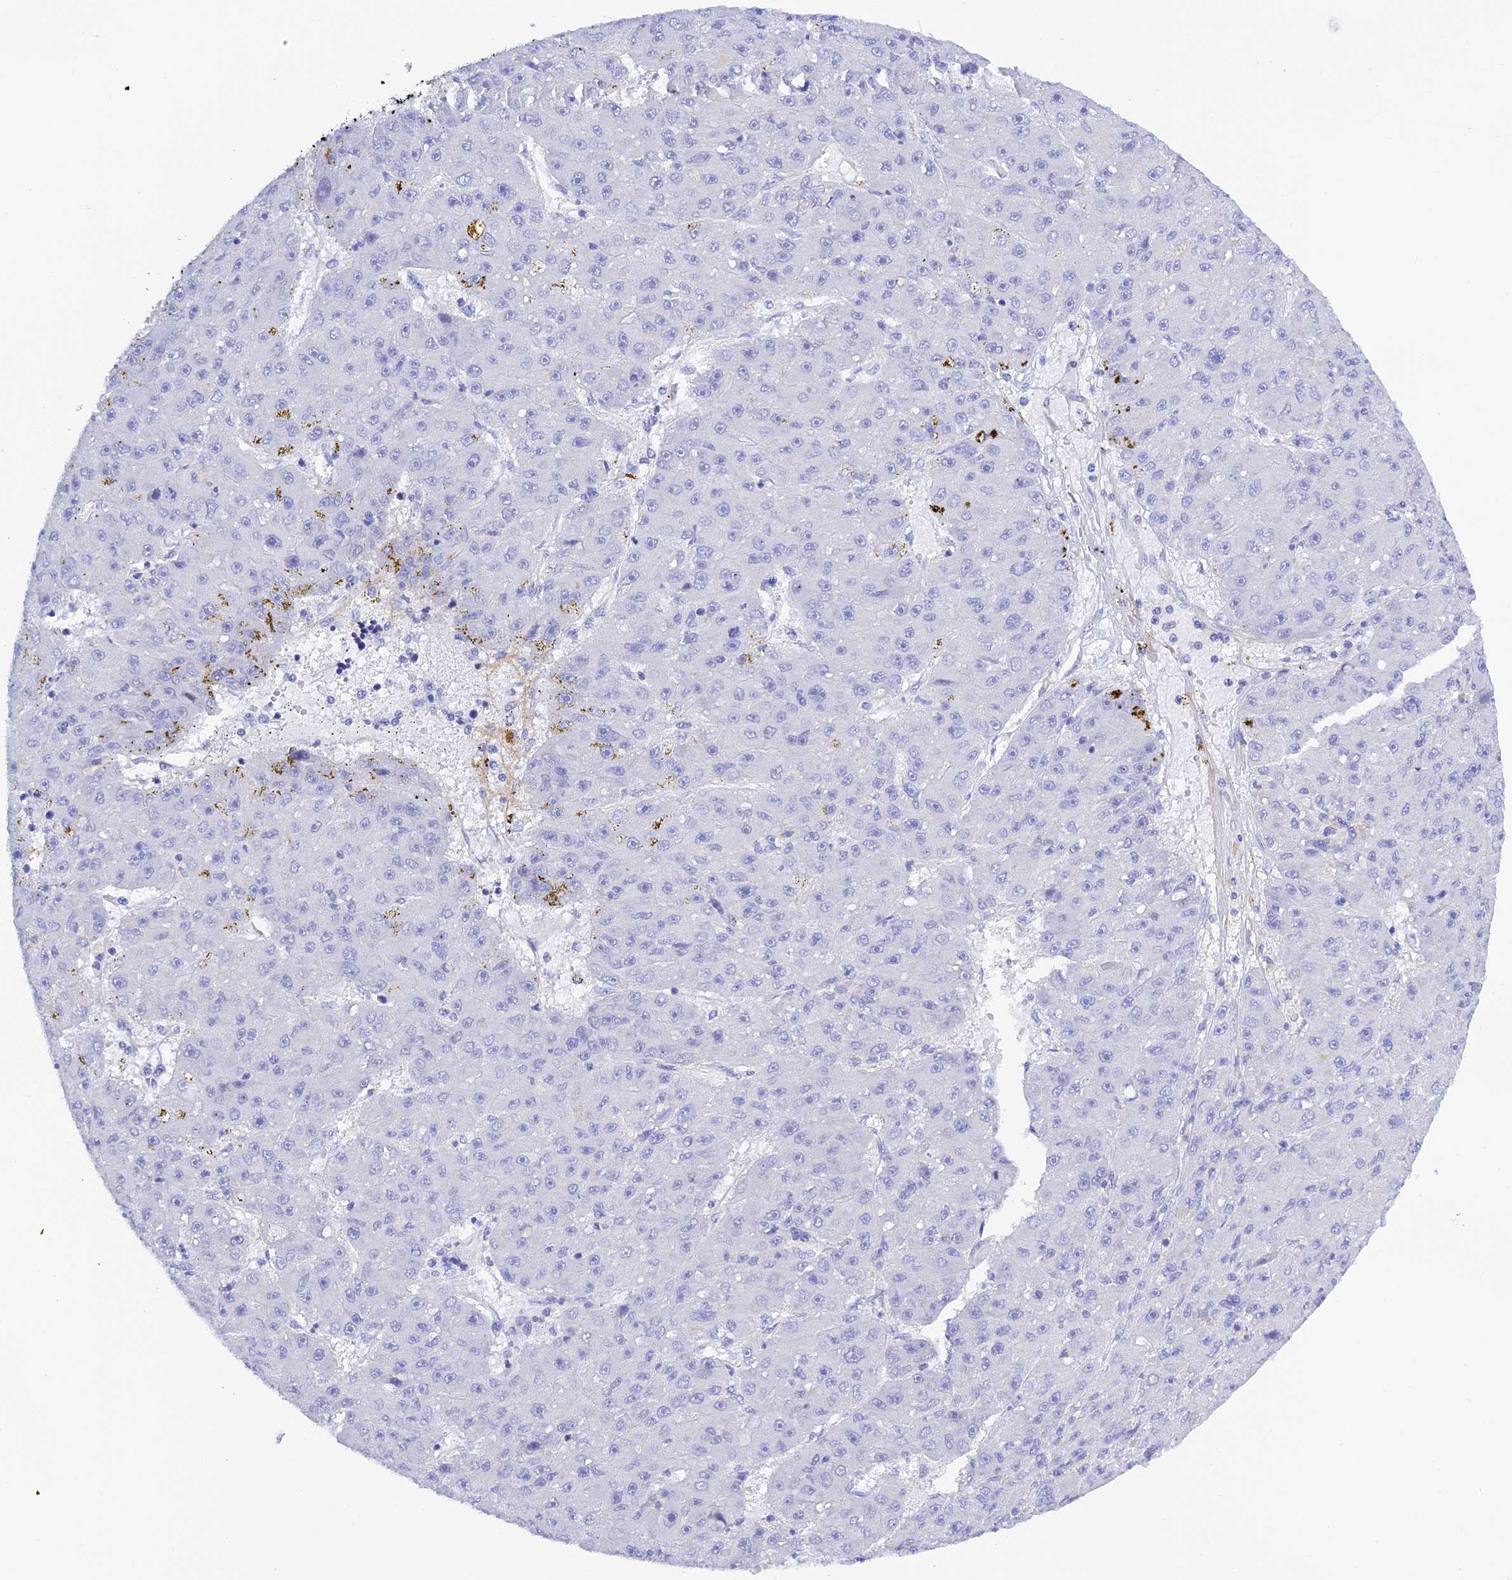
{"staining": {"intensity": "negative", "quantity": "none", "location": "none"}, "tissue": "liver cancer", "cell_type": "Tumor cells", "image_type": "cancer", "snomed": [{"axis": "morphology", "description": "Carcinoma, Hepatocellular, NOS"}, {"axis": "topography", "description": "Liver"}], "caption": "Immunohistochemical staining of human hepatocellular carcinoma (liver) shows no significant staining in tumor cells.", "gene": "ZDHHC16", "patient": {"sex": "male", "age": 67}}